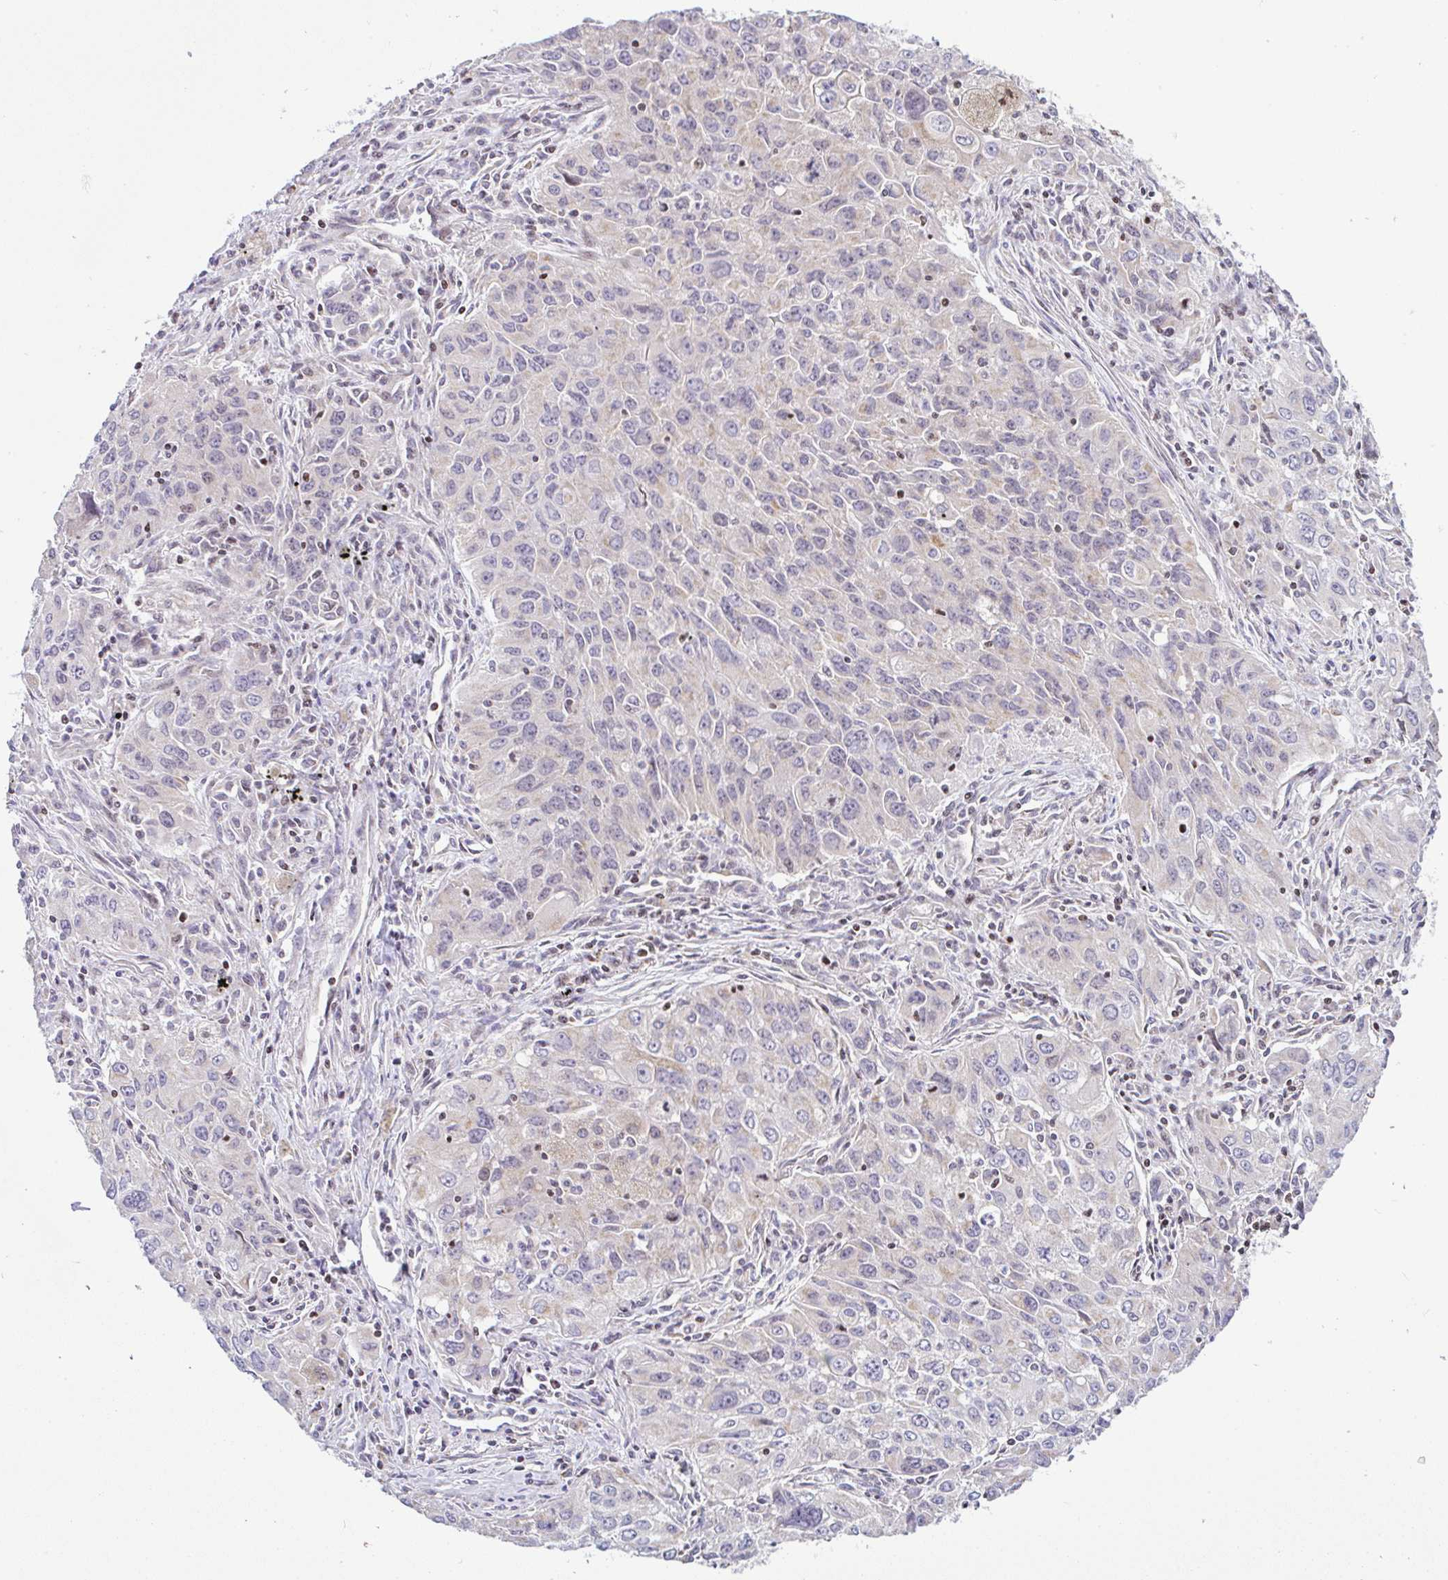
{"staining": {"intensity": "negative", "quantity": "none", "location": "none"}, "tissue": "lung cancer", "cell_type": "Tumor cells", "image_type": "cancer", "snomed": [{"axis": "morphology", "description": "Adenocarcinoma, NOS"}, {"axis": "morphology", "description": "Adenocarcinoma, metastatic, NOS"}, {"axis": "topography", "description": "Lymph node"}, {"axis": "topography", "description": "Lung"}], "caption": "Image shows no significant protein expression in tumor cells of metastatic adenocarcinoma (lung).", "gene": "FIGNL1", "patient": {"sex": "female", "age": 42}}